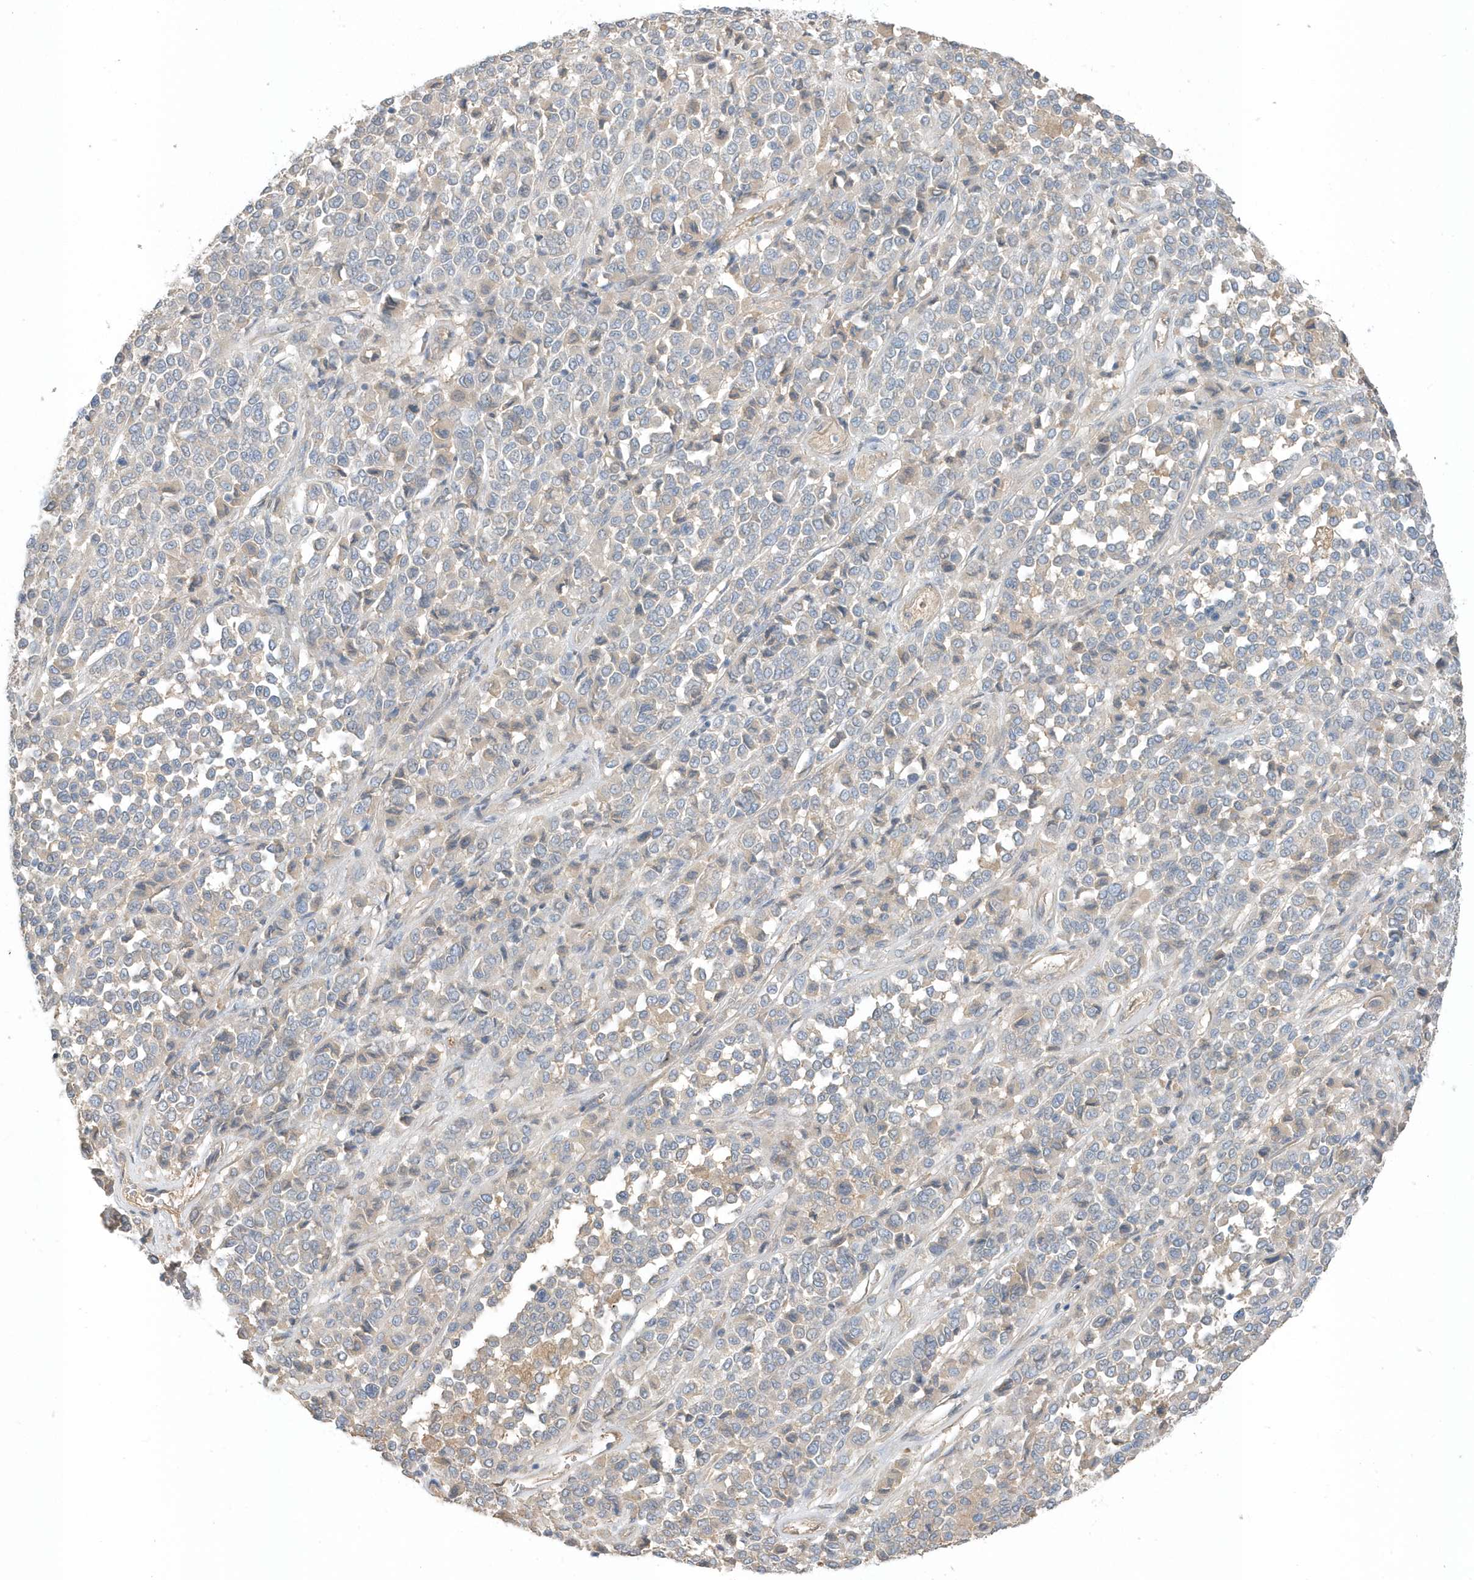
{"staining": {"intensity": "negative", "quantity": "none", "location": "none"}, "tissue": "melanoma", "cell_type": "Tumor cells", "image_type": "cancer", "snomed": [{"axis": "morphology", "description": "Malignant melanoma, Metastatic site"}, {"axis": "topography", "description": "Pancreas"}], "caption": "Tumor cells are negative for protein expression in human malignant melanoma (metastatic site).", "gene": "USP53", "patient": {"sex": "female", "age": 30}}